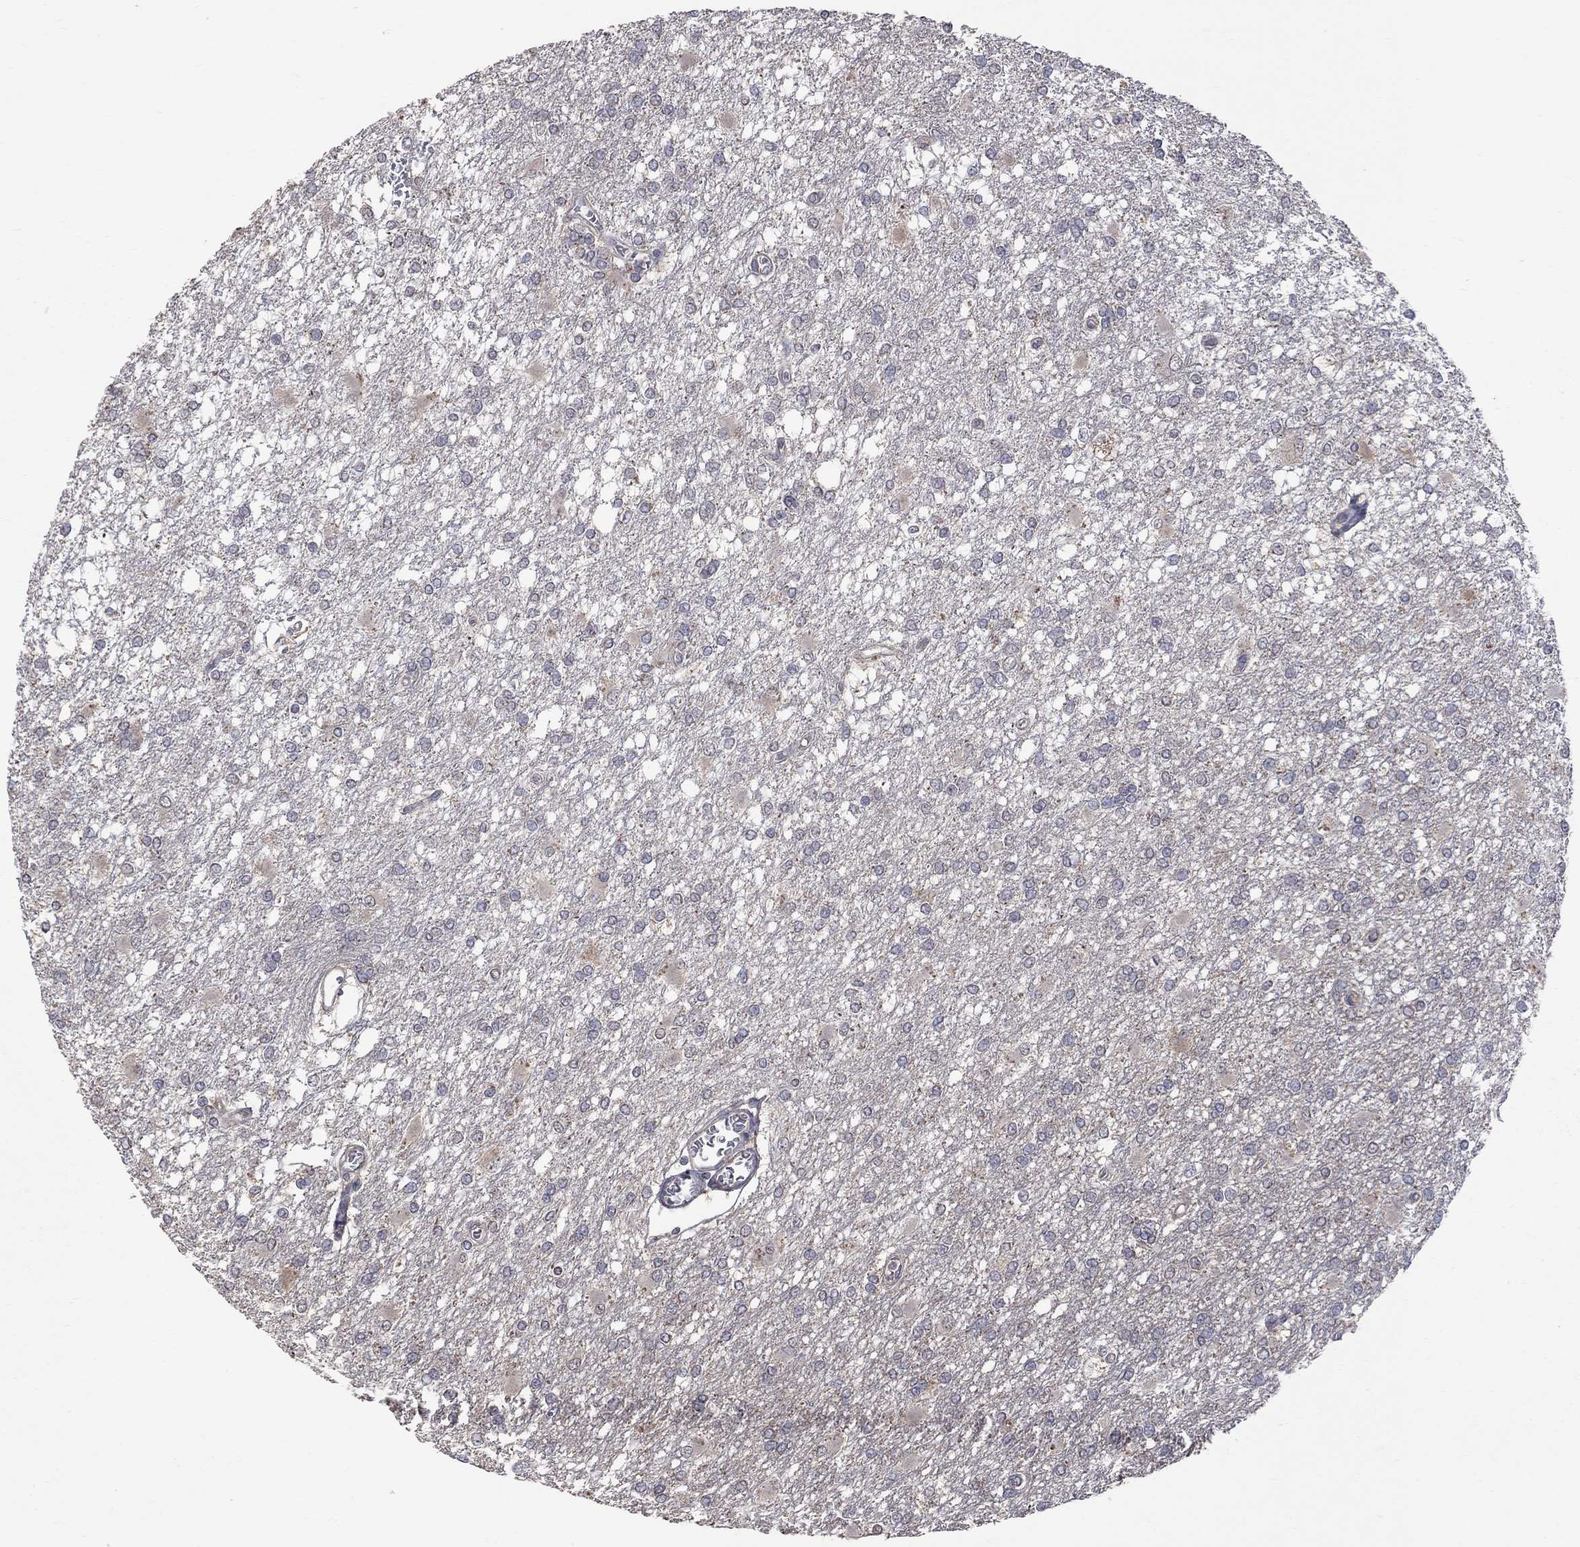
{"staining": {"intensity": "negative", "quantity": "none", "location": "none"}, "tissue": "glioma", "cell_type": "Tumor cells", "image_type": "cancer", "snomed": [{"axis": "morphology", "description": "Glioma, malignant, High grade"}, {"axis": "topography", "description": "Cerebral cortex"}], "caption": "DAB (3,3'-diaminobenzidine) immunohistochemical staining of glioma shows no significant staining in tumor cells.", "gene": "HTR6", "patient": {"sex": "male", "age": 79}}